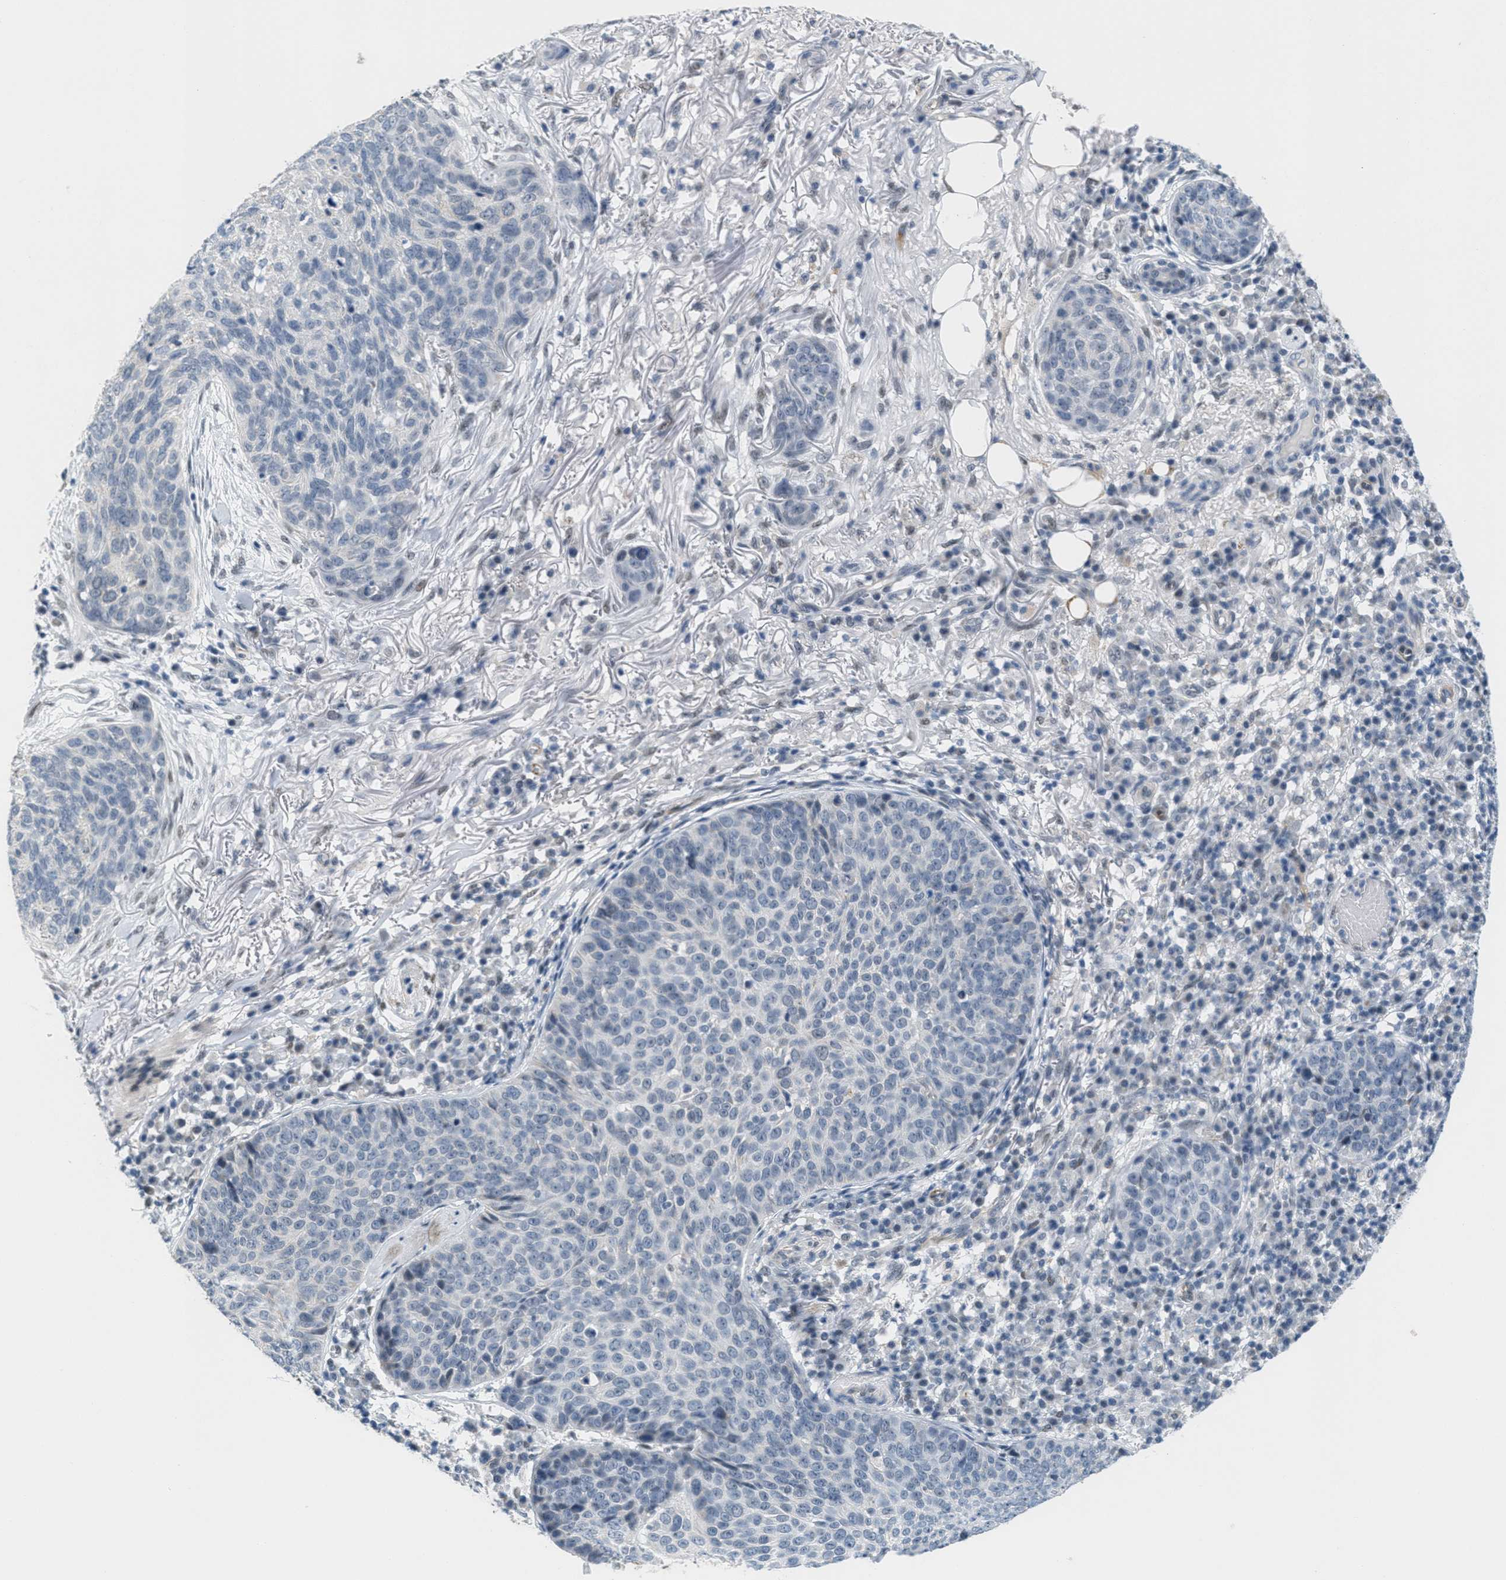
{"staining": {"intensity": "negative", "quantity": "none", "location": "none"}, "tissue": "skin cancer", "cell_type": "Tumor cells", "image_type": "cancer", "snomed": [{"axis": "morphology", "description": "Basal cell carcinoma"}, {"axis": "topography", "description": "Skin"}], "caption": "The histopathology image reveals no significant staining in tumor cells of basal cell carcinoma (skin). (DAB immunohistochemistry (IHC) visualized using brightfield microscopy, high magnification).", "gene": "HS3ST2", "patient": {"sex": "female", "age": 88}}